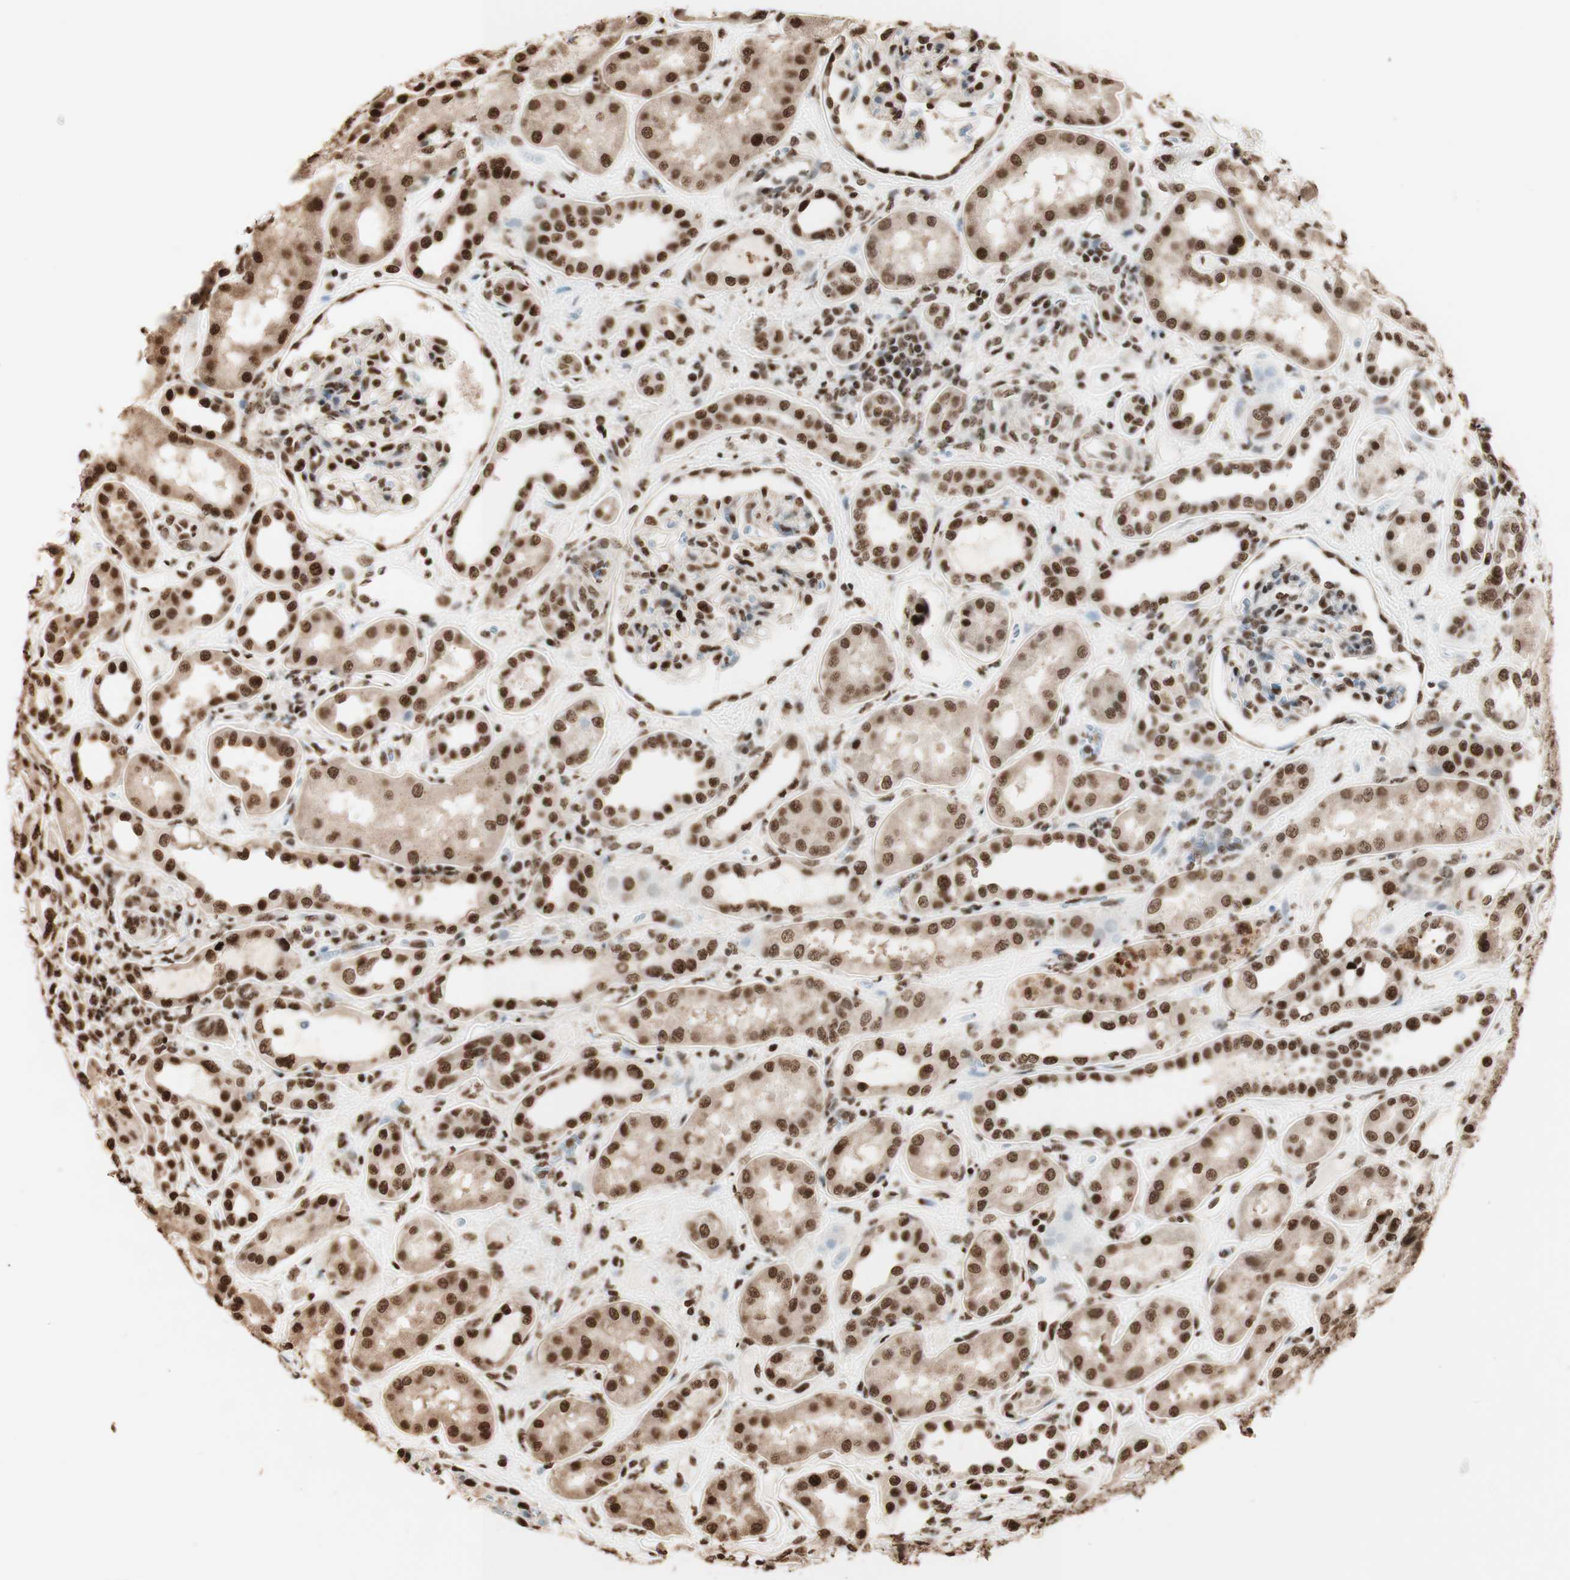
{"staining": {"intensity": "strong", "quantity": ">75%", "location": "nuclear"}, "tissue": "kidney", "cell_type": "Cells in glomeruli", "image_type": "normal", "snomed": [{"axis": "morphology", "description": "Normal tissue, NOS"}, {"axis": "topography", "description": "Kidney"}], "caption": "This histopathology image exhibits IHC staining of unremarkable kidney, with high strong nuclear expression in approximately >75% of cells in glomeruli.", "gene": "HNRNPA2B1", "patient": {"sex": "male", "age": 59}}